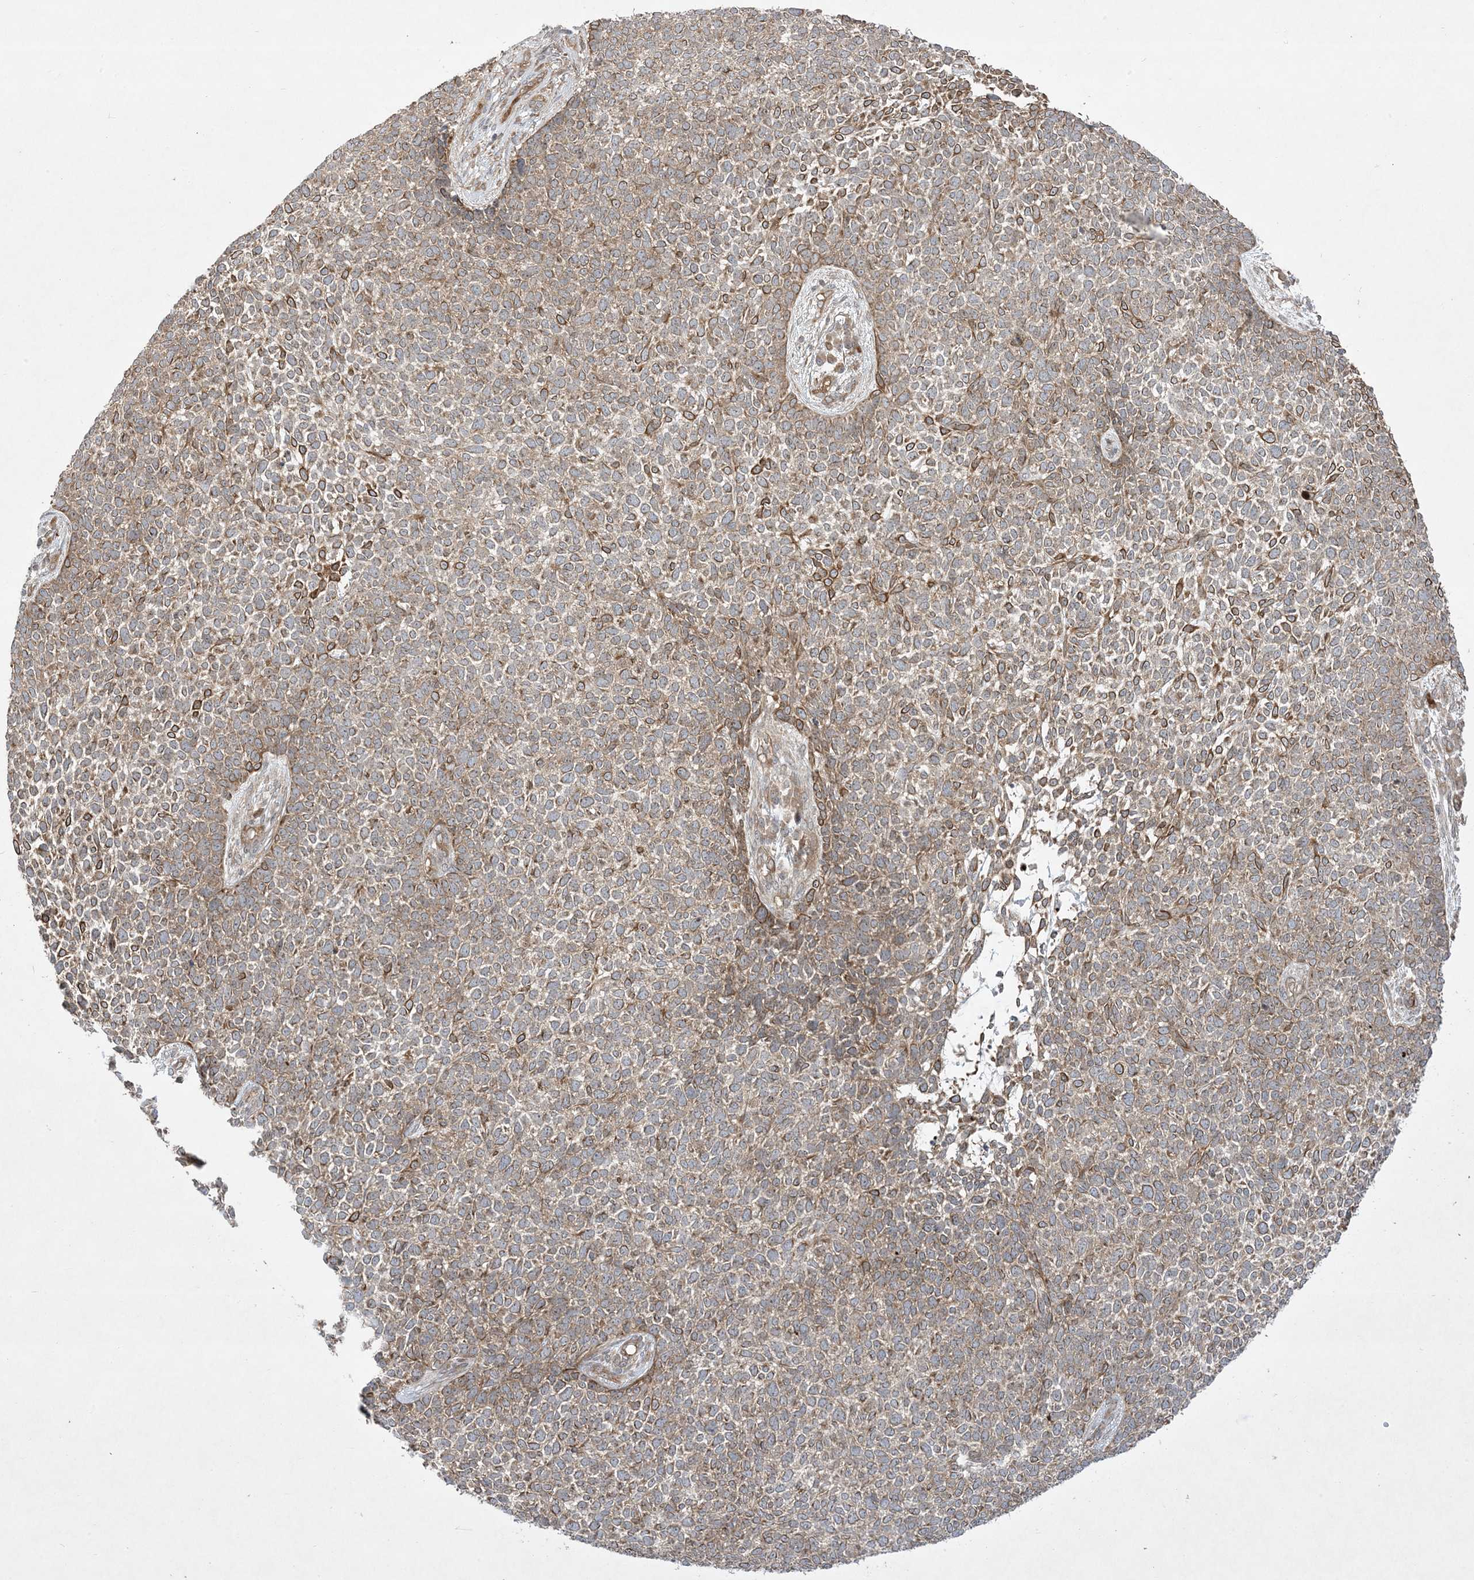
{"staining": {"intensity": "moderate", "quantity": ">75%", "location": "cytoplasmic/membranous"}, "tissue": "skin cancer", "cell_type": "Tumor cells", "image_type": "cancer", "snomed": [{"axis": "morphology", "description": "Basal cell carcinoma"}, {"axis": "topography", "description": "Skin"}], "caption": "Immunohistochemical staining of human basal cell carcinoma (skin) displays moderate cytoplasmic/membranous protein expression in about >75% of tumor cells.", "gene": "SOGA3", "patient": {"sex": "female", "age": 84}}